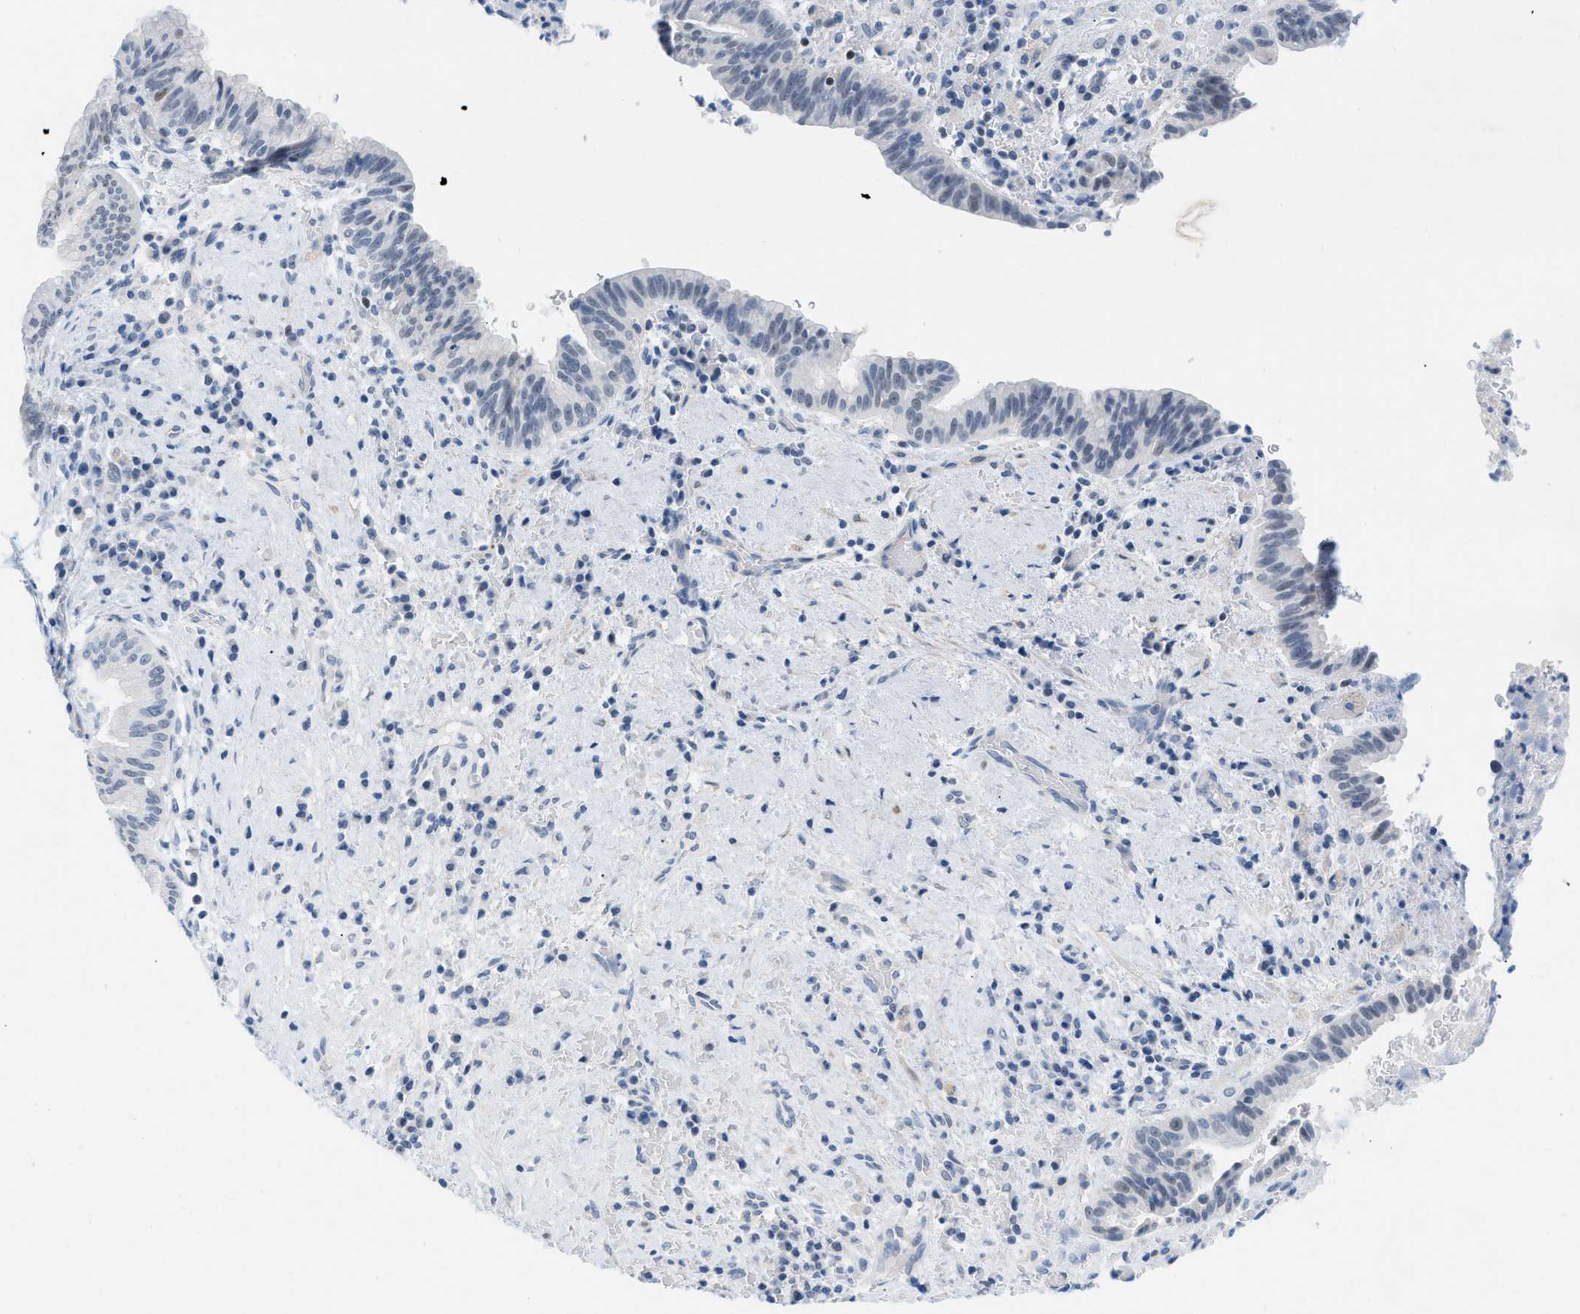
{"staining": {"intensity": "negative", "quantity": "none", "location": "none"}, "tissue": "liver cancer", "cell_type": "Tumor cells", "image_type": "cancer", "snomed": [{"axis": "morphology", "description": "Cholangiocarcinoma"}, {"axis": "topography", "description": "Liver"}], "caption": "Human liver cancer stained for a protein using immunohistochemistry (IHC) displays no expression in tumor cells.", "gene": "HLTF", "patient": {"sex": "female", "age": 38}}